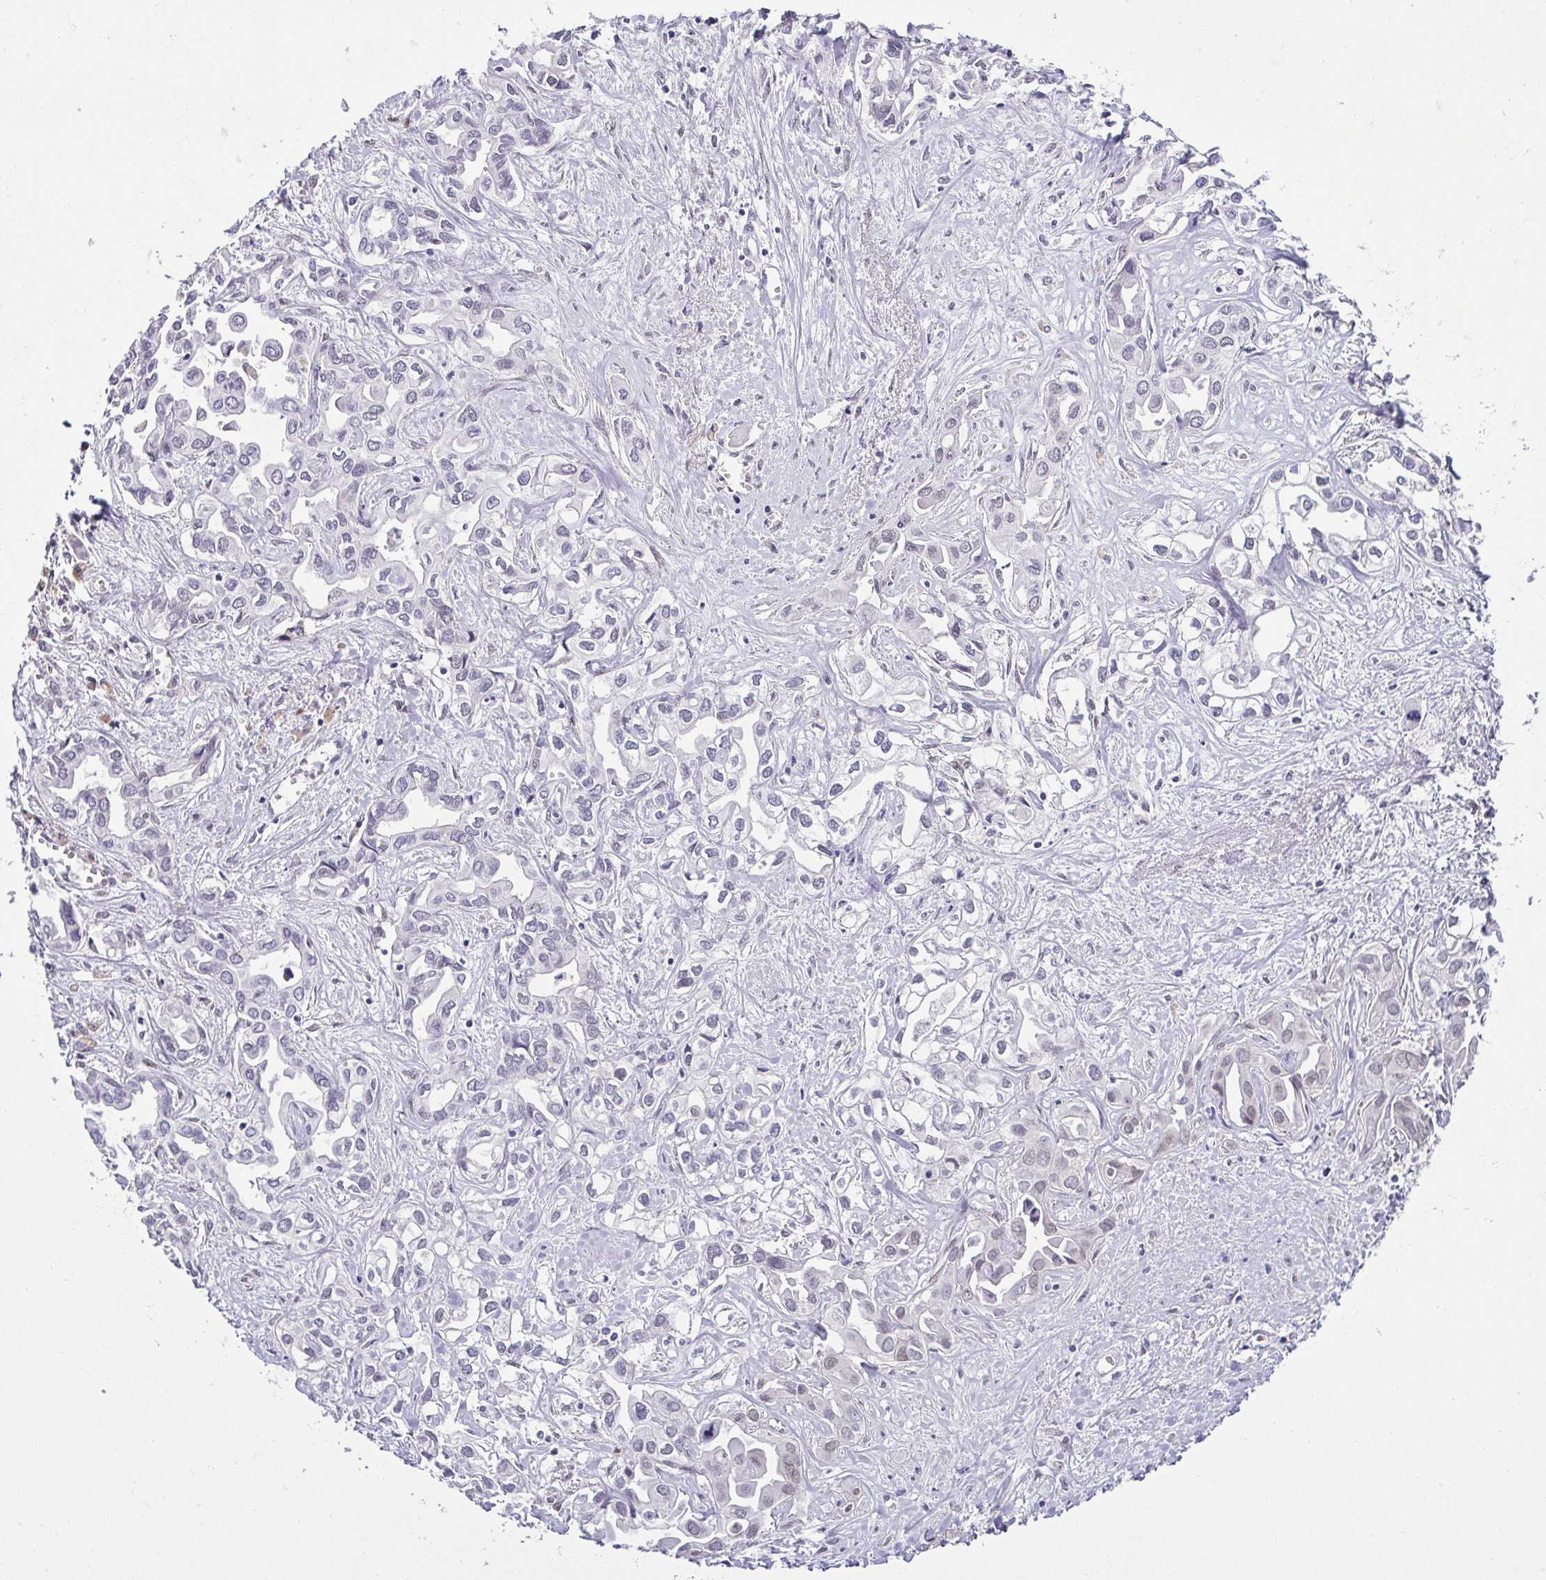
{"staining": {"intensity": "negative", "quantity": "none", "location": "none"}, "tissue": "liver cancer", "cell_type": "Tumor cells", "image_type": "cancer", "snomed": [{"axis": "morphology", "description": "Cholangiocarcinoma"}, {"axis": "topography", "description": "Liver"}], "caption": "This is an IHC image of liver cholangiocarcinoma. There is no expression in tumor cells.", "gene": "RBM3", "patient": {"sex": "female", "age": 64}}